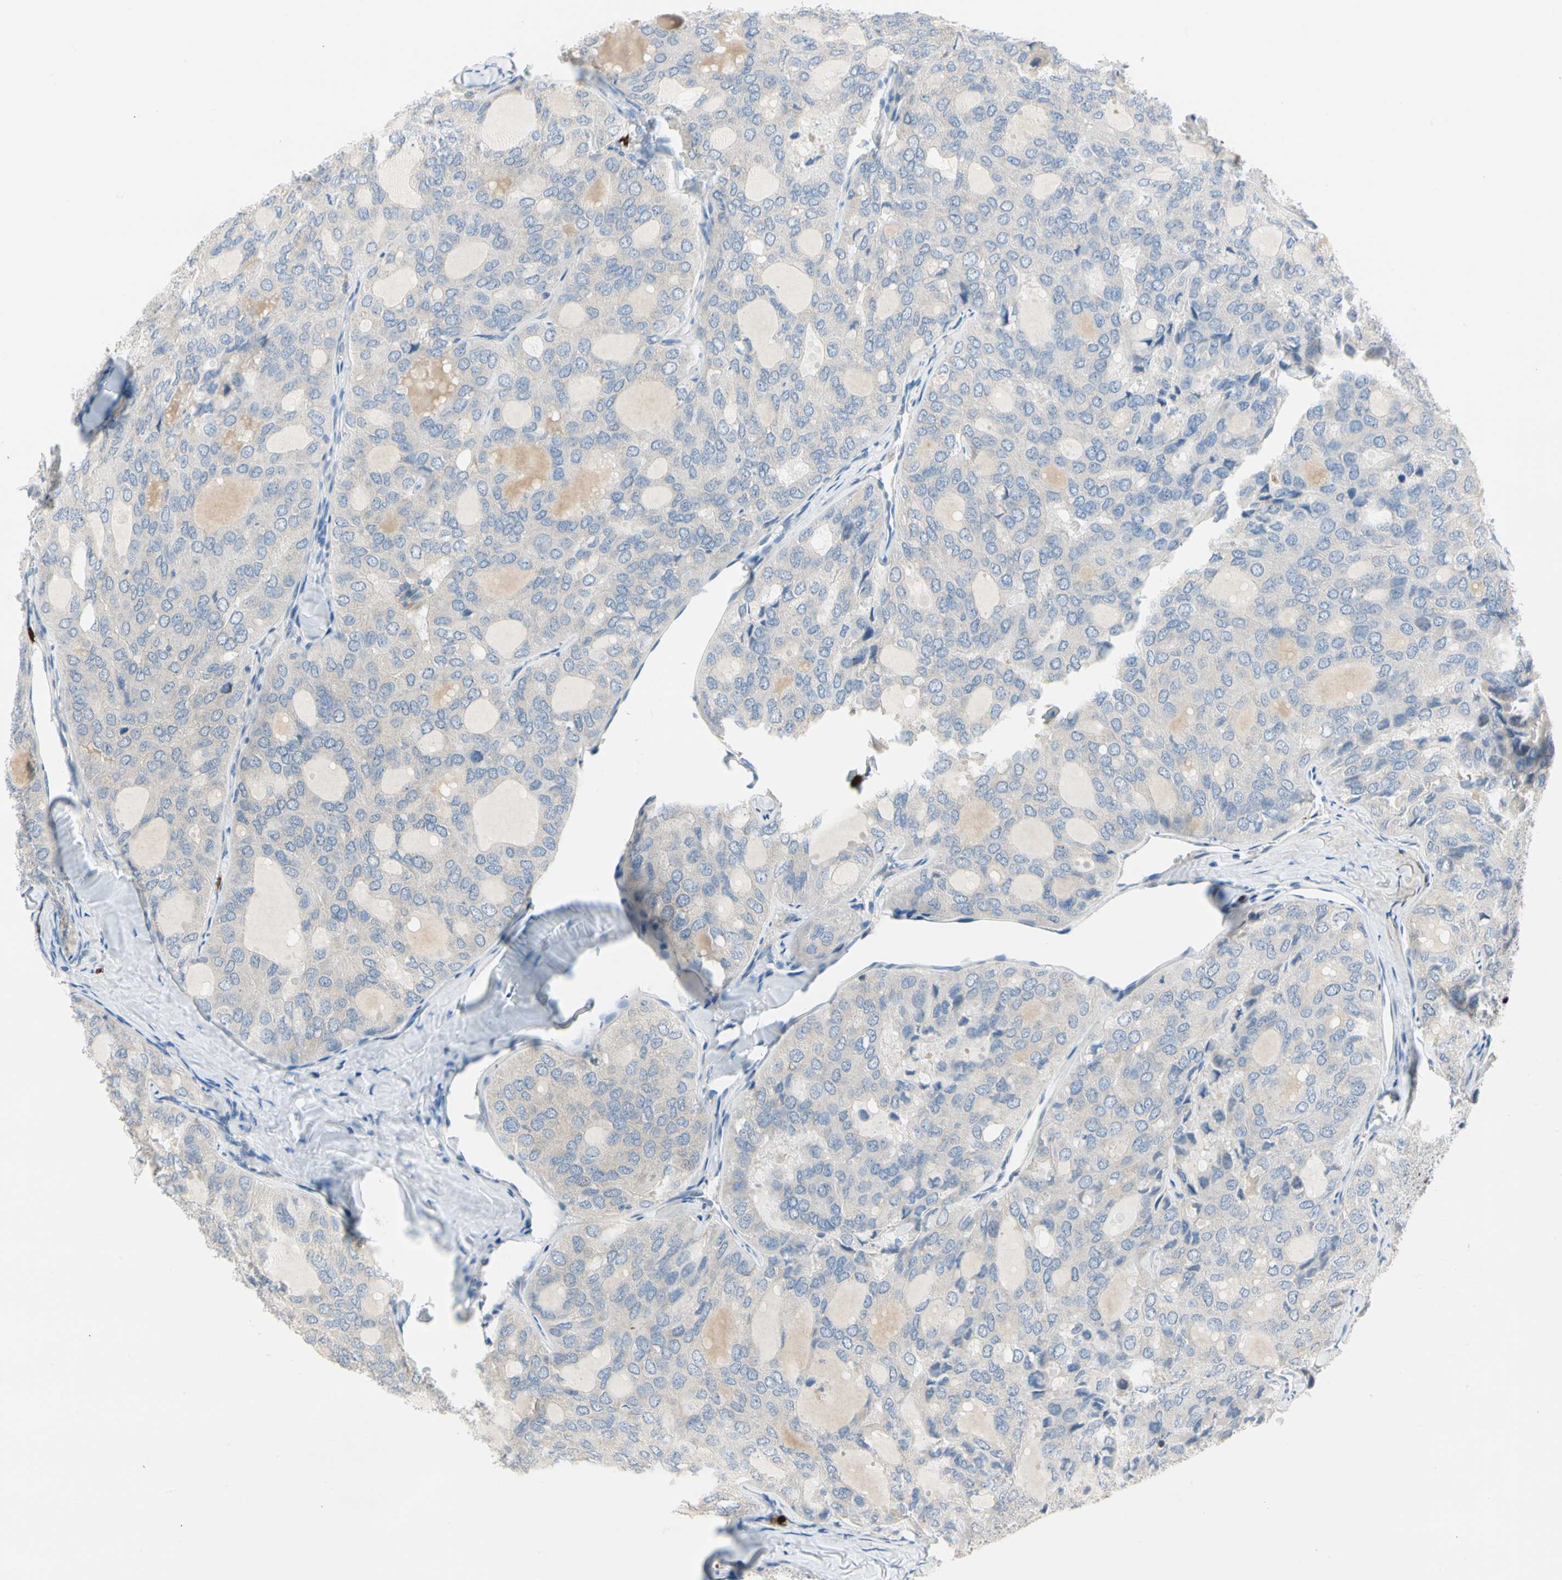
{"staining": {"intensity": "weak", "quantity": "<25%", "location": "cytoplasmic/membranous"}, "tissue": "thyroid cancer", "cell_type": "Tumor cells", "image_type": "cancer", "snomed": [{"axis": "morphology", "description": "Follicular adenoma carcinoma, NOS"}, {"axis": "topography", "description": "Thyroid gland"}], "caption": "Histopathology image shows no significant protein positivity in tumor cells of follicular adenoma carcinoma (thyroid).", "gene": "TRAF5", "patient": {"sex": "male", "age": 75}}